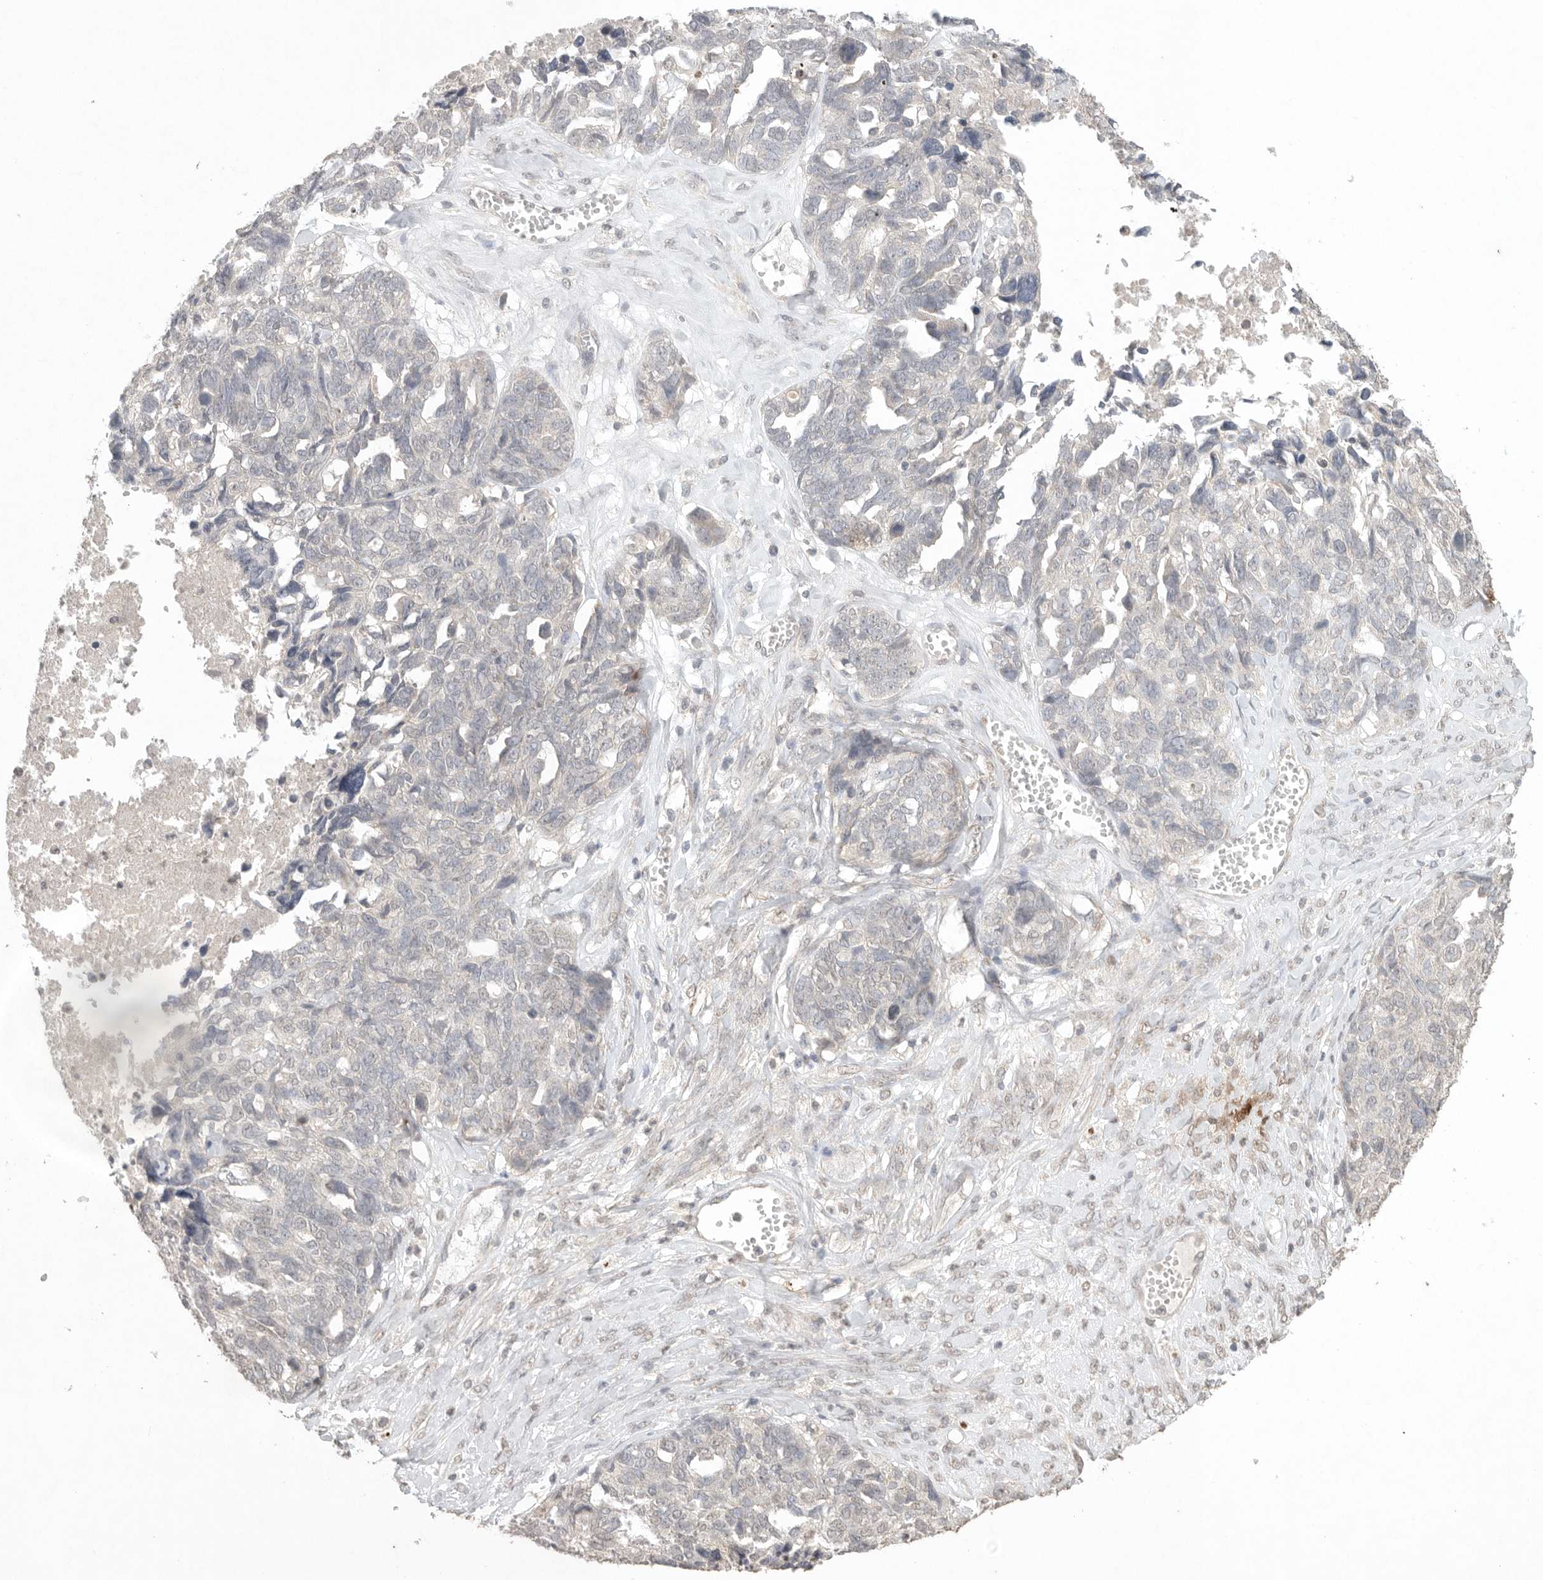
{"staining": {"intensity": "negative", "quantity": "none", "location": "none"}, "tissue": "ovarian cancer", "cell_type": "Tumor cells", "image_type": "cancer", "snomed": [{"axis": "morphology", "description": "Cystadenocarcinoma, serous, NOS"}, {"axis": "topography", "description": "Ovary"}], "caption": "Micrograph shows no significant protein staining in tumor cells of ovarian serous cystadenocarcinoma.", "gene": "KLK5", "patient": {"sex": "female", "age": 79}}